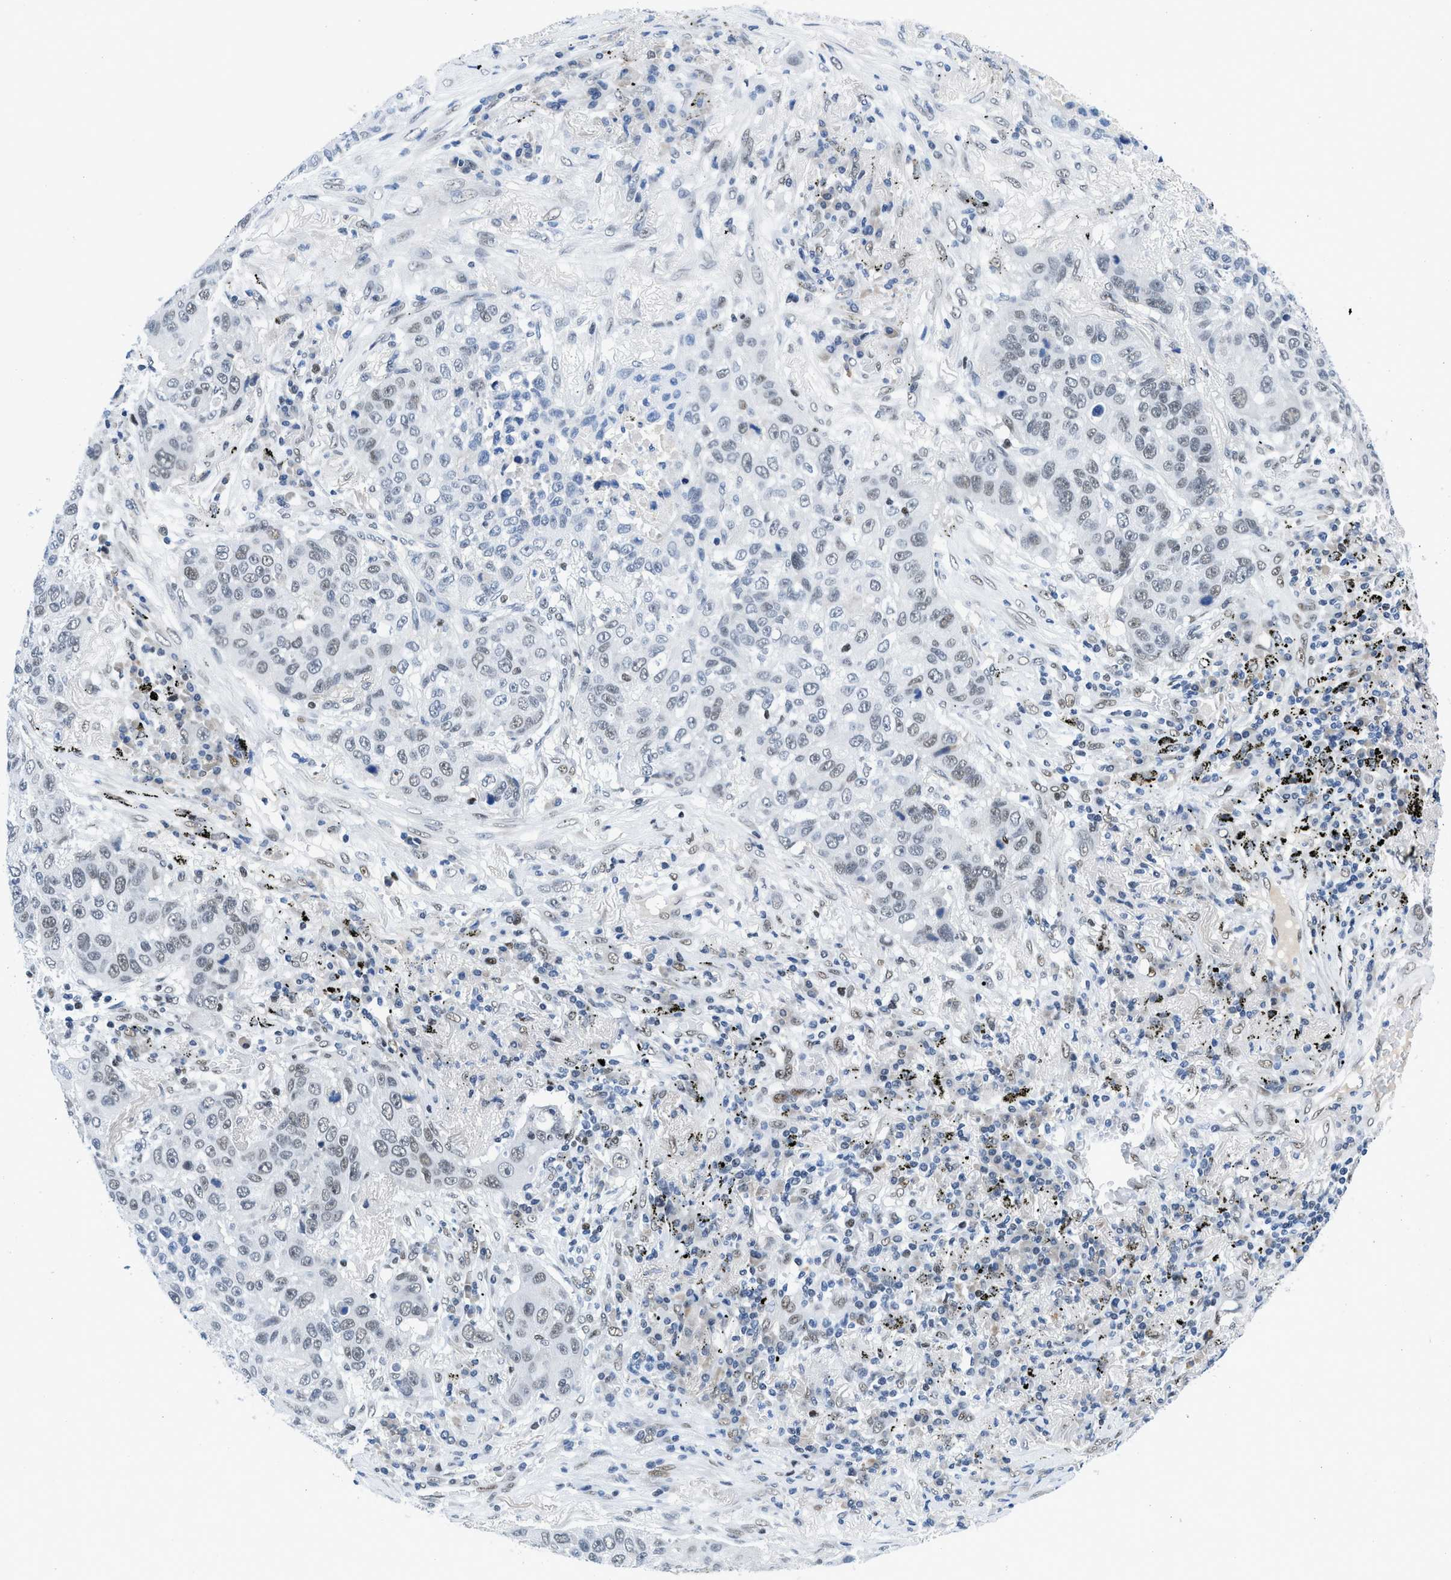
{"staining": {"intensity": "weak", "quantity": "<25%", "location": "nuclear"}, "tissue": "lung cancer", "cell_type": "Tumor cells", "image_type": "cancer", "snomed": [{"axis": "morphology", "description": "Squamous cell carcinoma, NOS"}, {"axis": "topography", "description": "Lung"}], "caption": "Tumor cells show no significant protein staining in lung squamous cell carcinoma.", "gene": "SMARCAD1", "patient": {"sex": "male", "age": 57}}